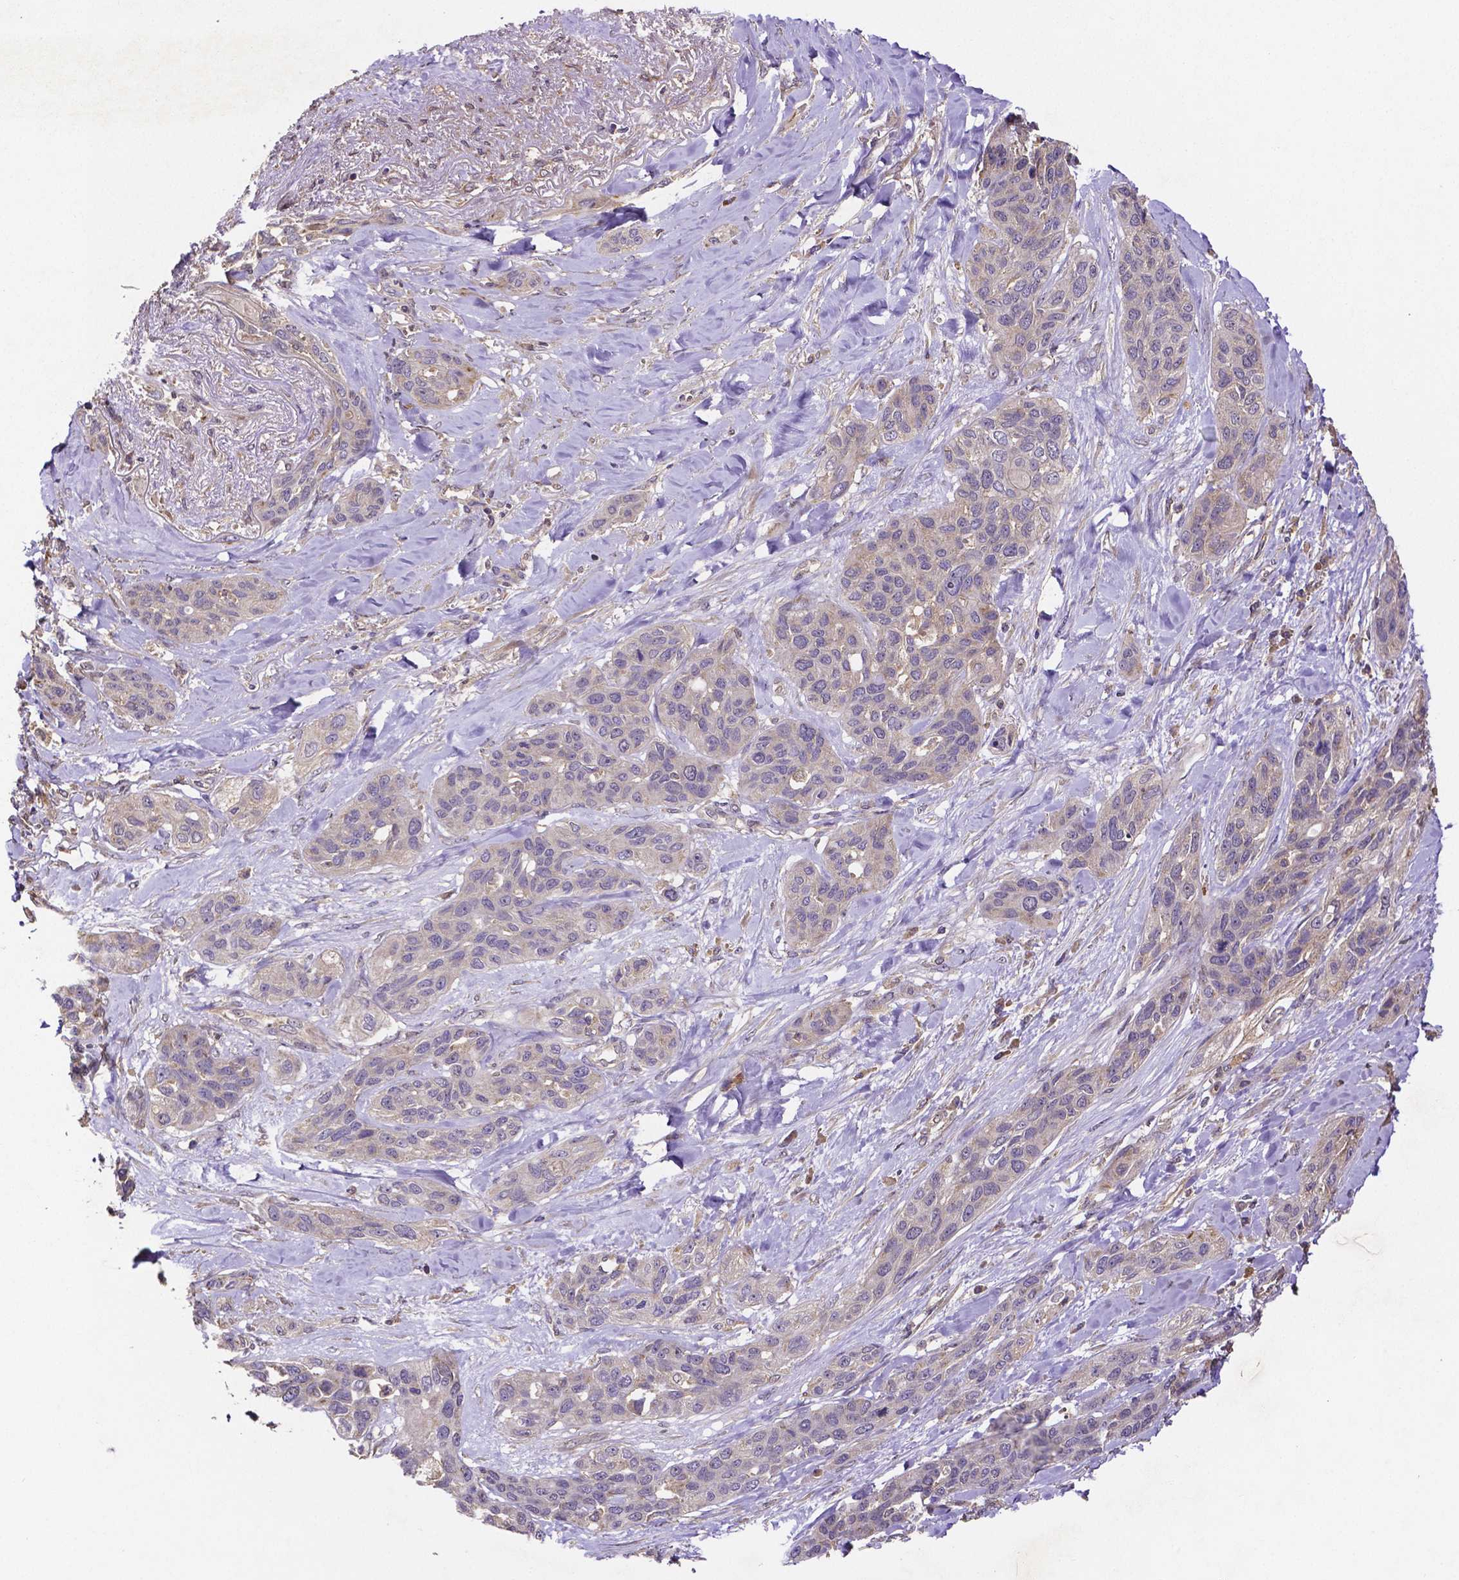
{"staining": {"intensity": "negative", "quantity": "none", "location": "none"}, "tissue": "lung cancer", "cell_type": "Tumor cells", "image_type": "cancer", "snomed": [{"axis": "morphology", "description": "Squamous cell carcinoma, NOS"}, {"axis": "topography", "description": "Lung"}], "caption": "Image shows no protein expression in tumor cells of lung cancer (squamous cell carcinoma) tissue.", "gene": "RNF123", "patient": {"sex": "female", "age": 70}}